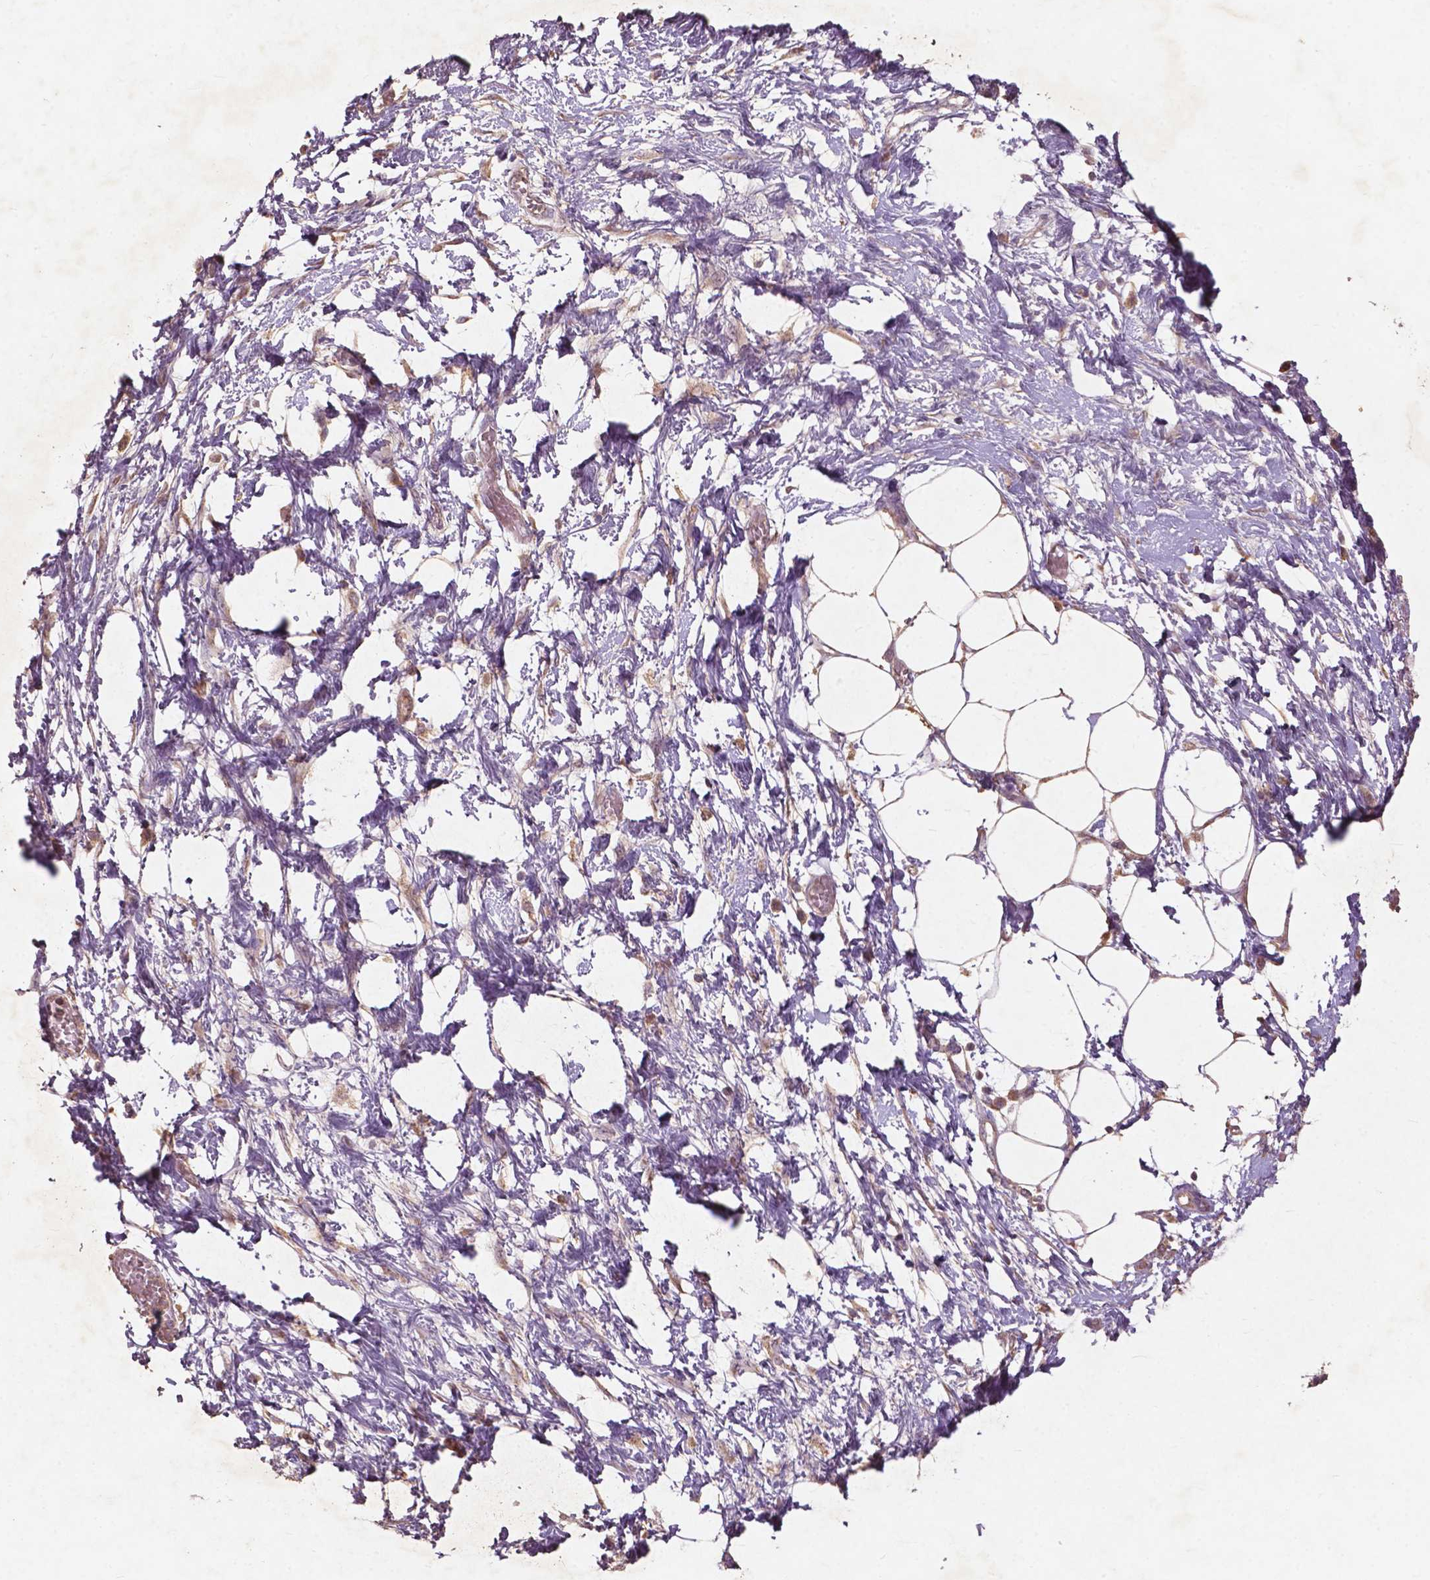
{"staining": {"intensity": "moderate", "quantity": ">75%", "location": "cytoplasmic/membranous"}, "tissue": "pancreatic cancer", "cell_type": "Tumor cells", "image_type": "cancer", "snomed": [{"axis": "morphology", "description": "Adenocarcinoma, NOS"}, {"axis": "topography", "description": "Pancreas"}], "caption": "An image of human pancreatic cancer (adenocarcinoma) stained for a protein reveals moderate cytoplasmic/membranous brown staining in tumor cells.", "gene": "ST6GALNAC5", "patient": {"sex": "female", "age": 72}}